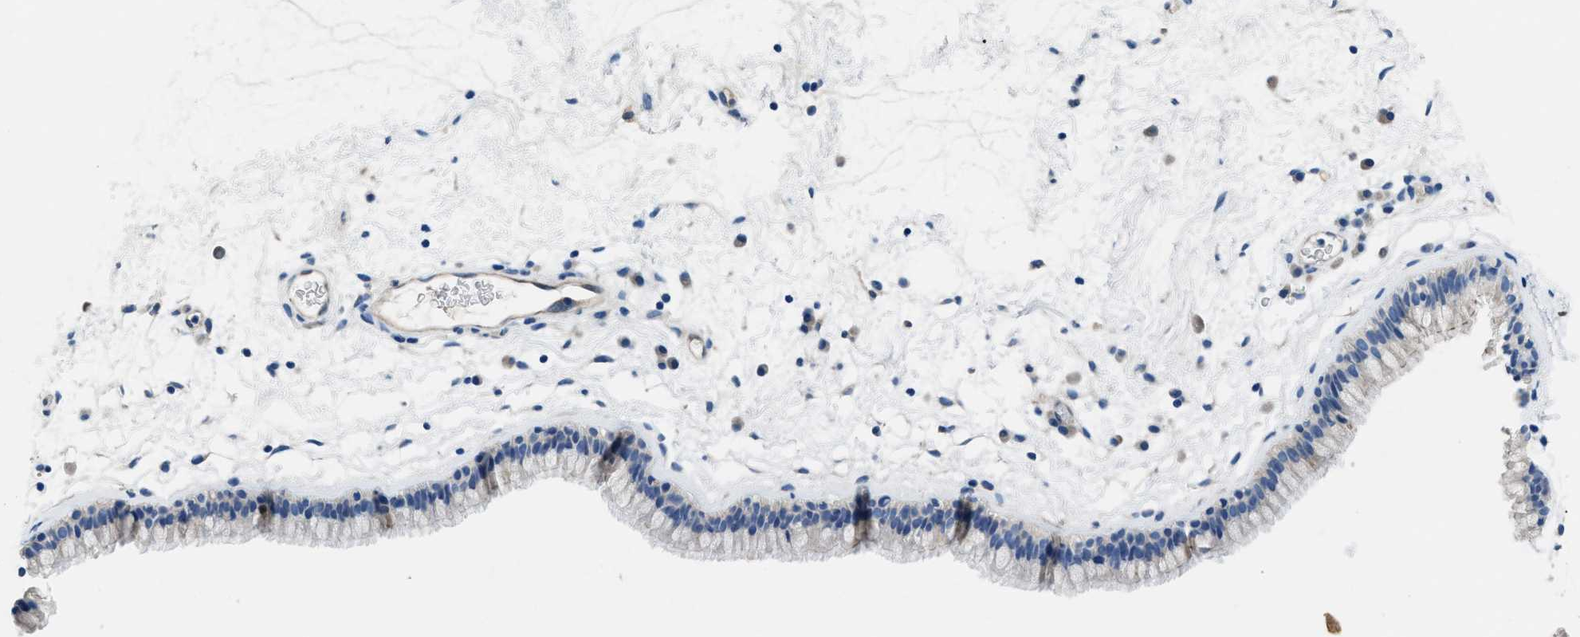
{"staining": {"intensity": "weak", "quantity": "<25%", "location": "cytoplasmic/membranous"}, "tissue": "nasopharynx", "cell_type": "Respiratory epithelial cells", "image_type": "normal", "snomed": [{"axis": "morphology", "description": "Normal tissue, NOS"}, {"axis": "morphology", "description": "Inflammation, NOS"}, {"axis": "topography", "description": "Nasopharynx"}], "caption": "Respiratory epithelial cells show no significant expression in benign nasopharynx. (DAB (3,3'-diaminobenzidine) immunohistochemistry, high magnification).", "gene": "PGR", "patient": {"sex": "male", "age": 48}}